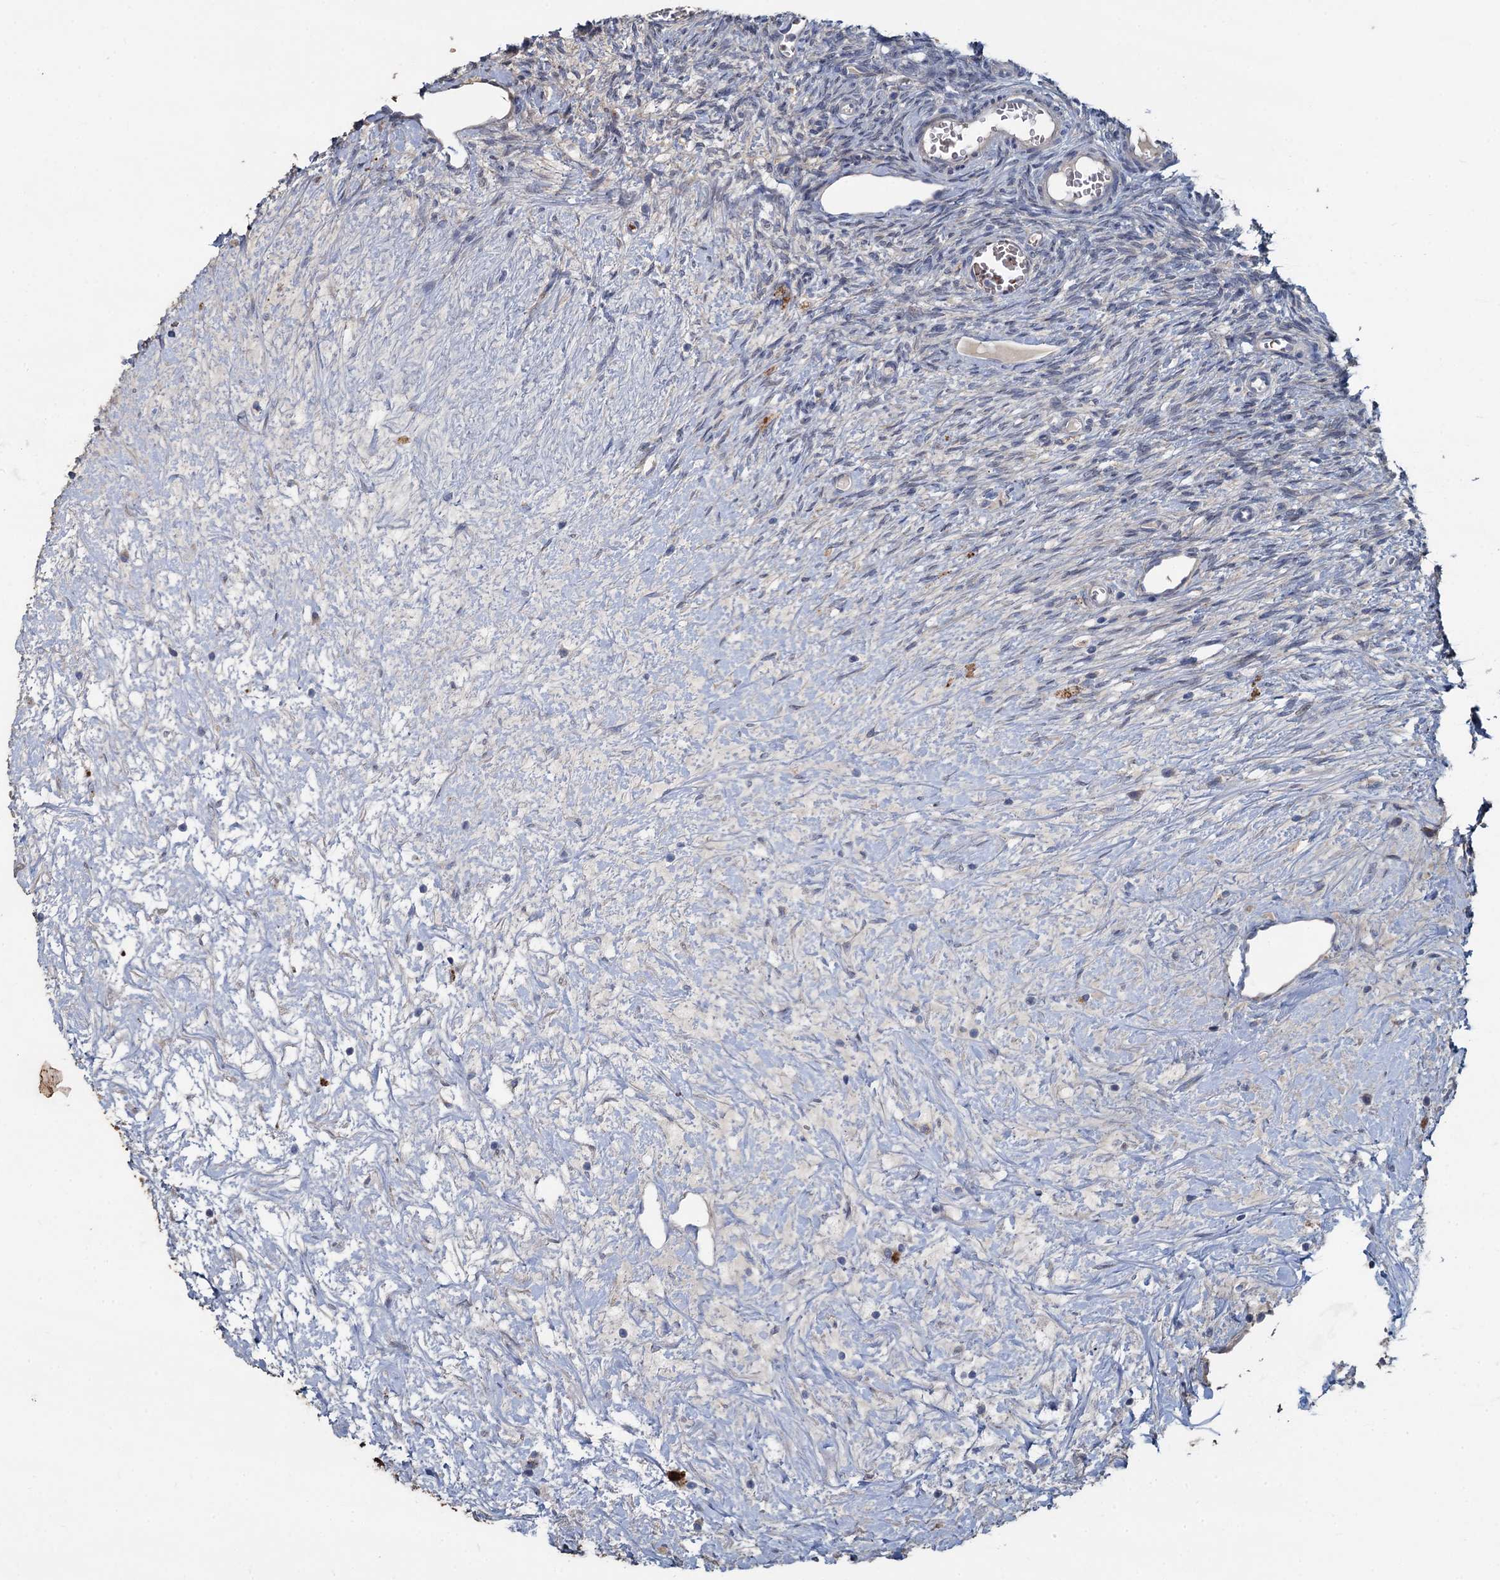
{"staining": {"intensity": "negative", "quantity": "none", "location": "none"}, "tissue": "ovary", "cell_type": "Ovarian stroma cells", "image_type": "normal", "snomed": [{"axis": "morphology", "description": "Normal tissue, NOS"}, {"axis": "topography", "description": "Ovary"}], "caption": "This is an immunohistochemistry (IHC) photomicrograph of unremarkable ovary. There is no expression in ovarian stroma cells.", "gene": "TCTN2", "patient": {"sex": "female", "age": 44}}